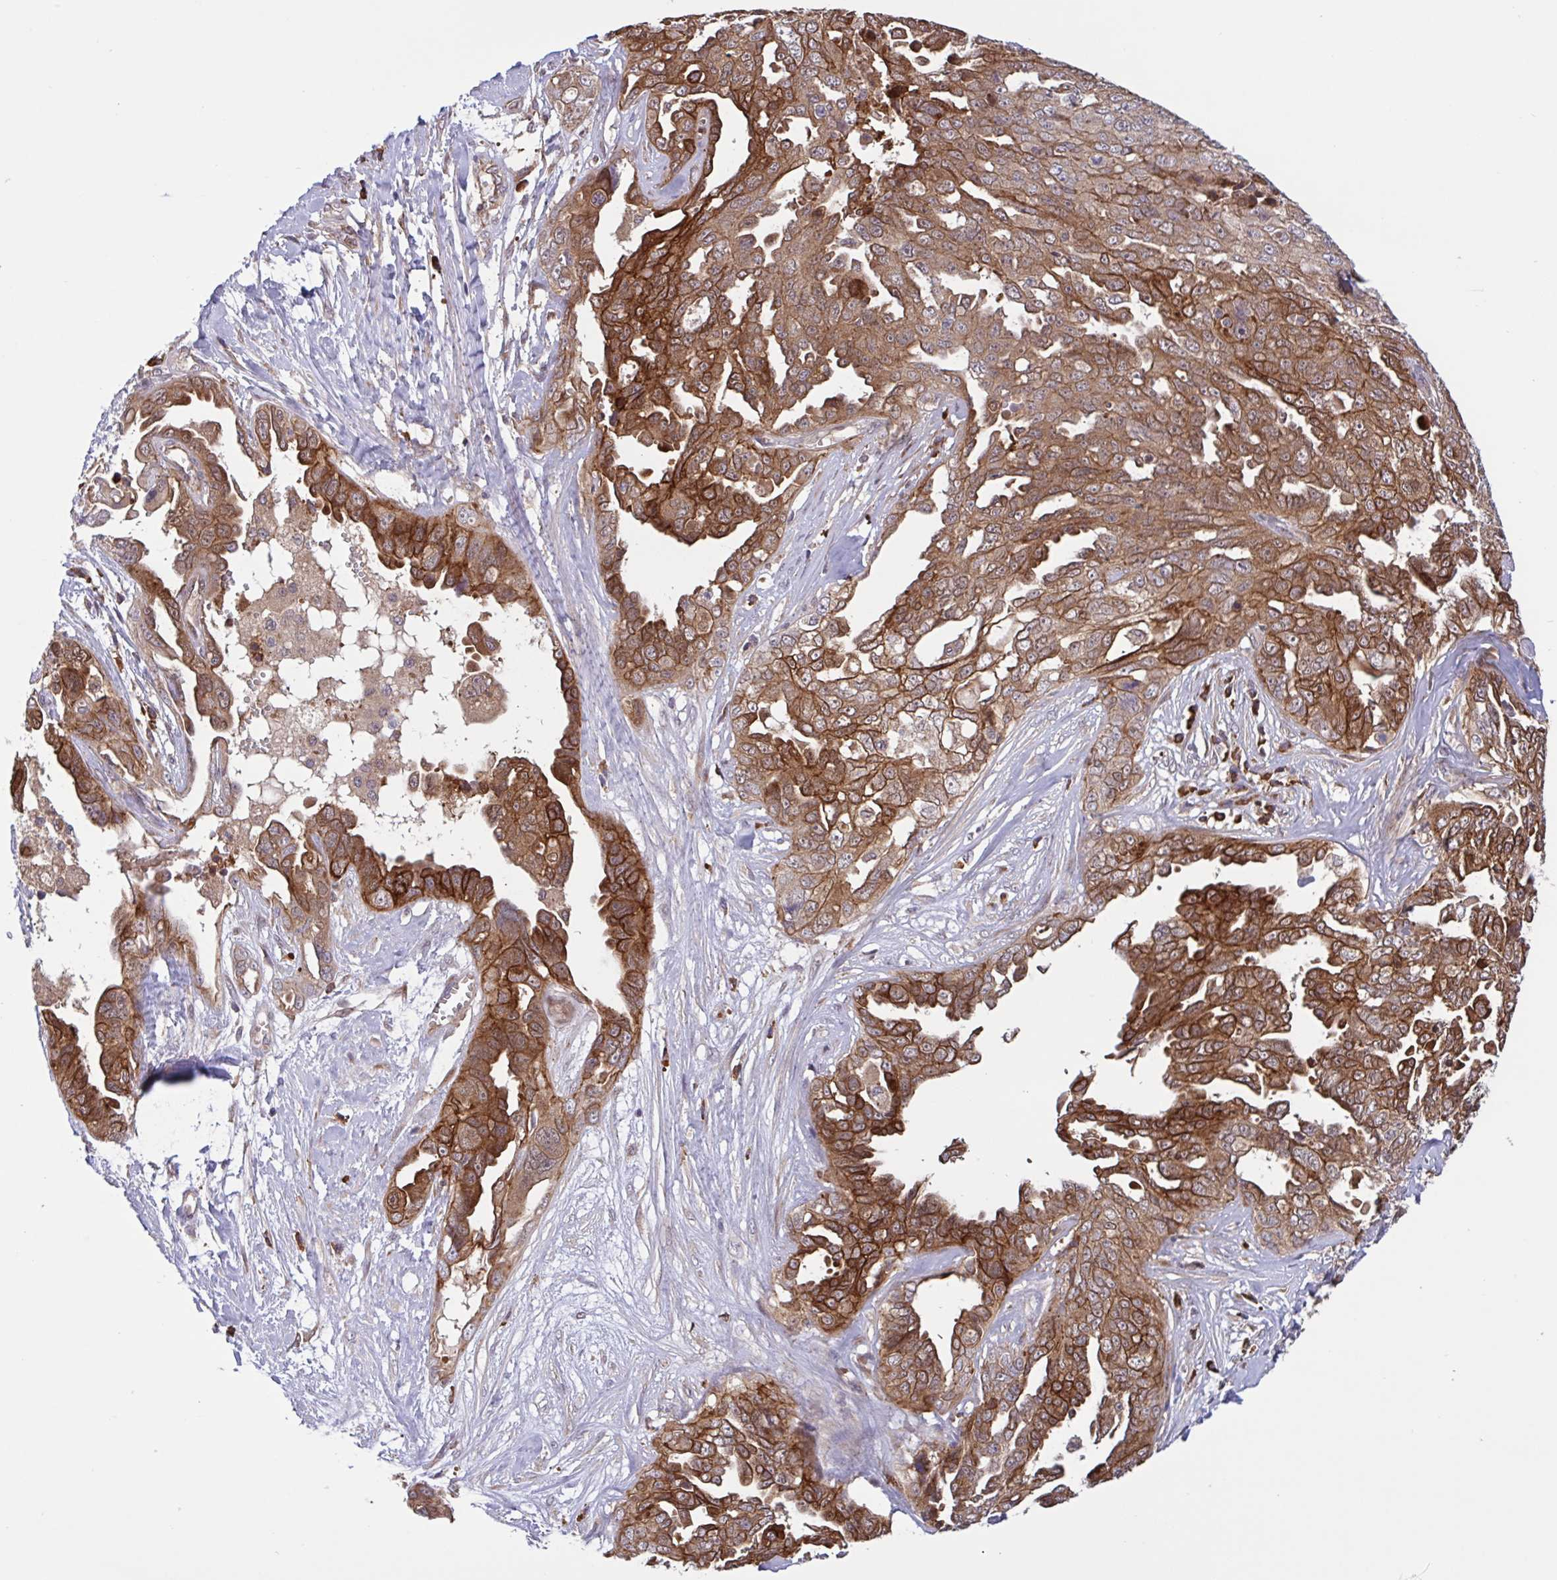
{"staining": {"intensity": "strong", "quantity": ">75%", "location": "cytoplasmic/membranous"}, "tissue": "ovarian cancer", "cell_type": "Tumor cells", "image_type": "cancer", "snomed": [{"axis": "morphology", "description": "Carcinoma, endometroid"}, {"axis": "topography", "description": "Ovary"}], "caption": "Approximately >75% of tumor cells in human ovarian cancer show strong cytoplasmic/membranous protein staining as visualized by brown immunohistochemical staining.", "gene": "INTS10", "patient": {"sex": "female", "age": 70}}